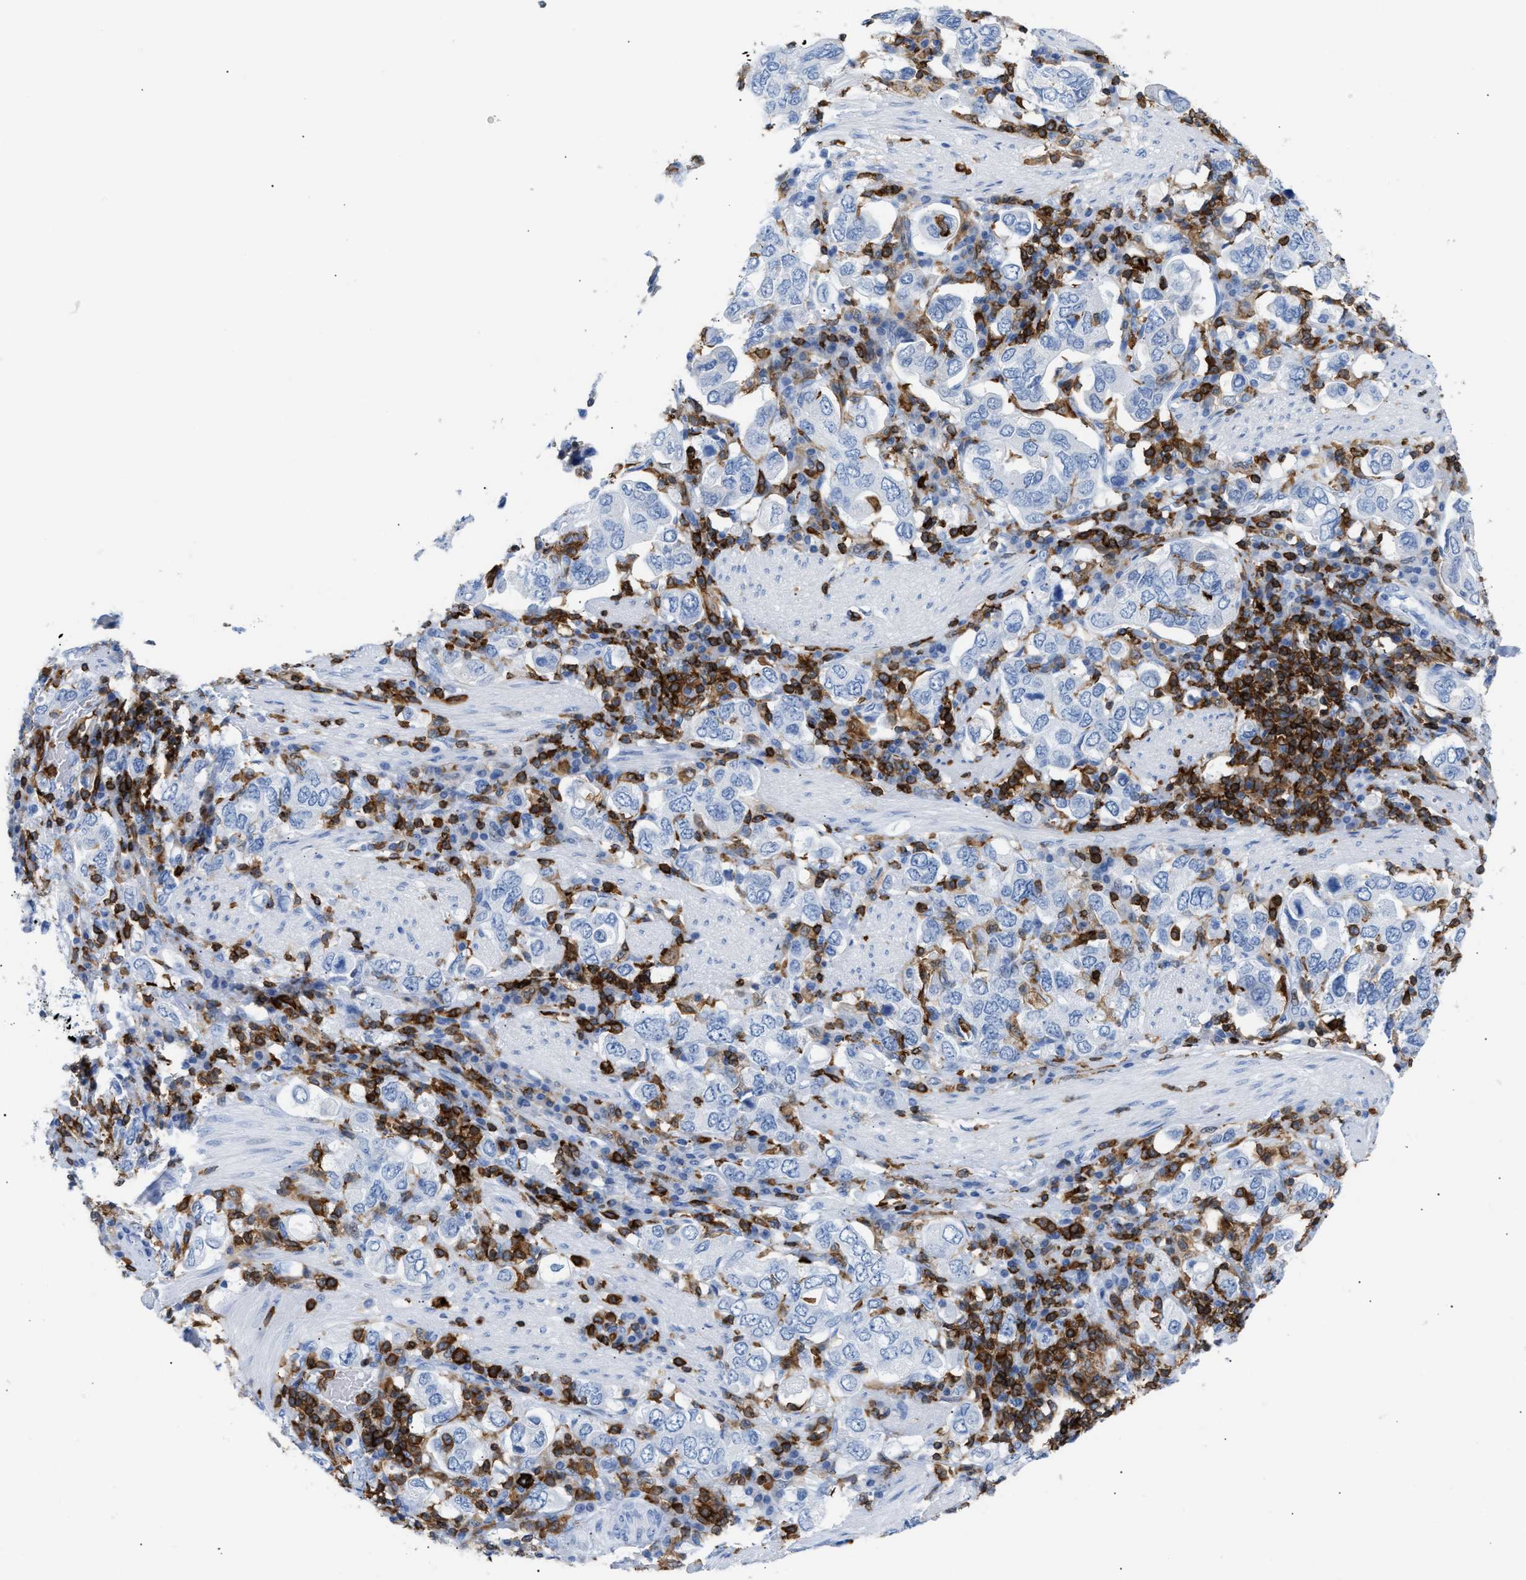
{"staining": {"intensity": "negative", "quantity": "none", "location": "none"}, "tissue": "stomach cancer", "cell_type": "Tumor cells", "image_type": "cancer", "snomed": [{"axis": "morphology", "description": "Adenocarcinoma, NOS"}, {"axis": "topography", "description": "Stomach, upper"}], "caption": "This is a image of IHC staining of stomach cancer, which shows no expression in tumor cells.", "gene": "LCP1", "patient": {"sex": "male", "age": 62}}